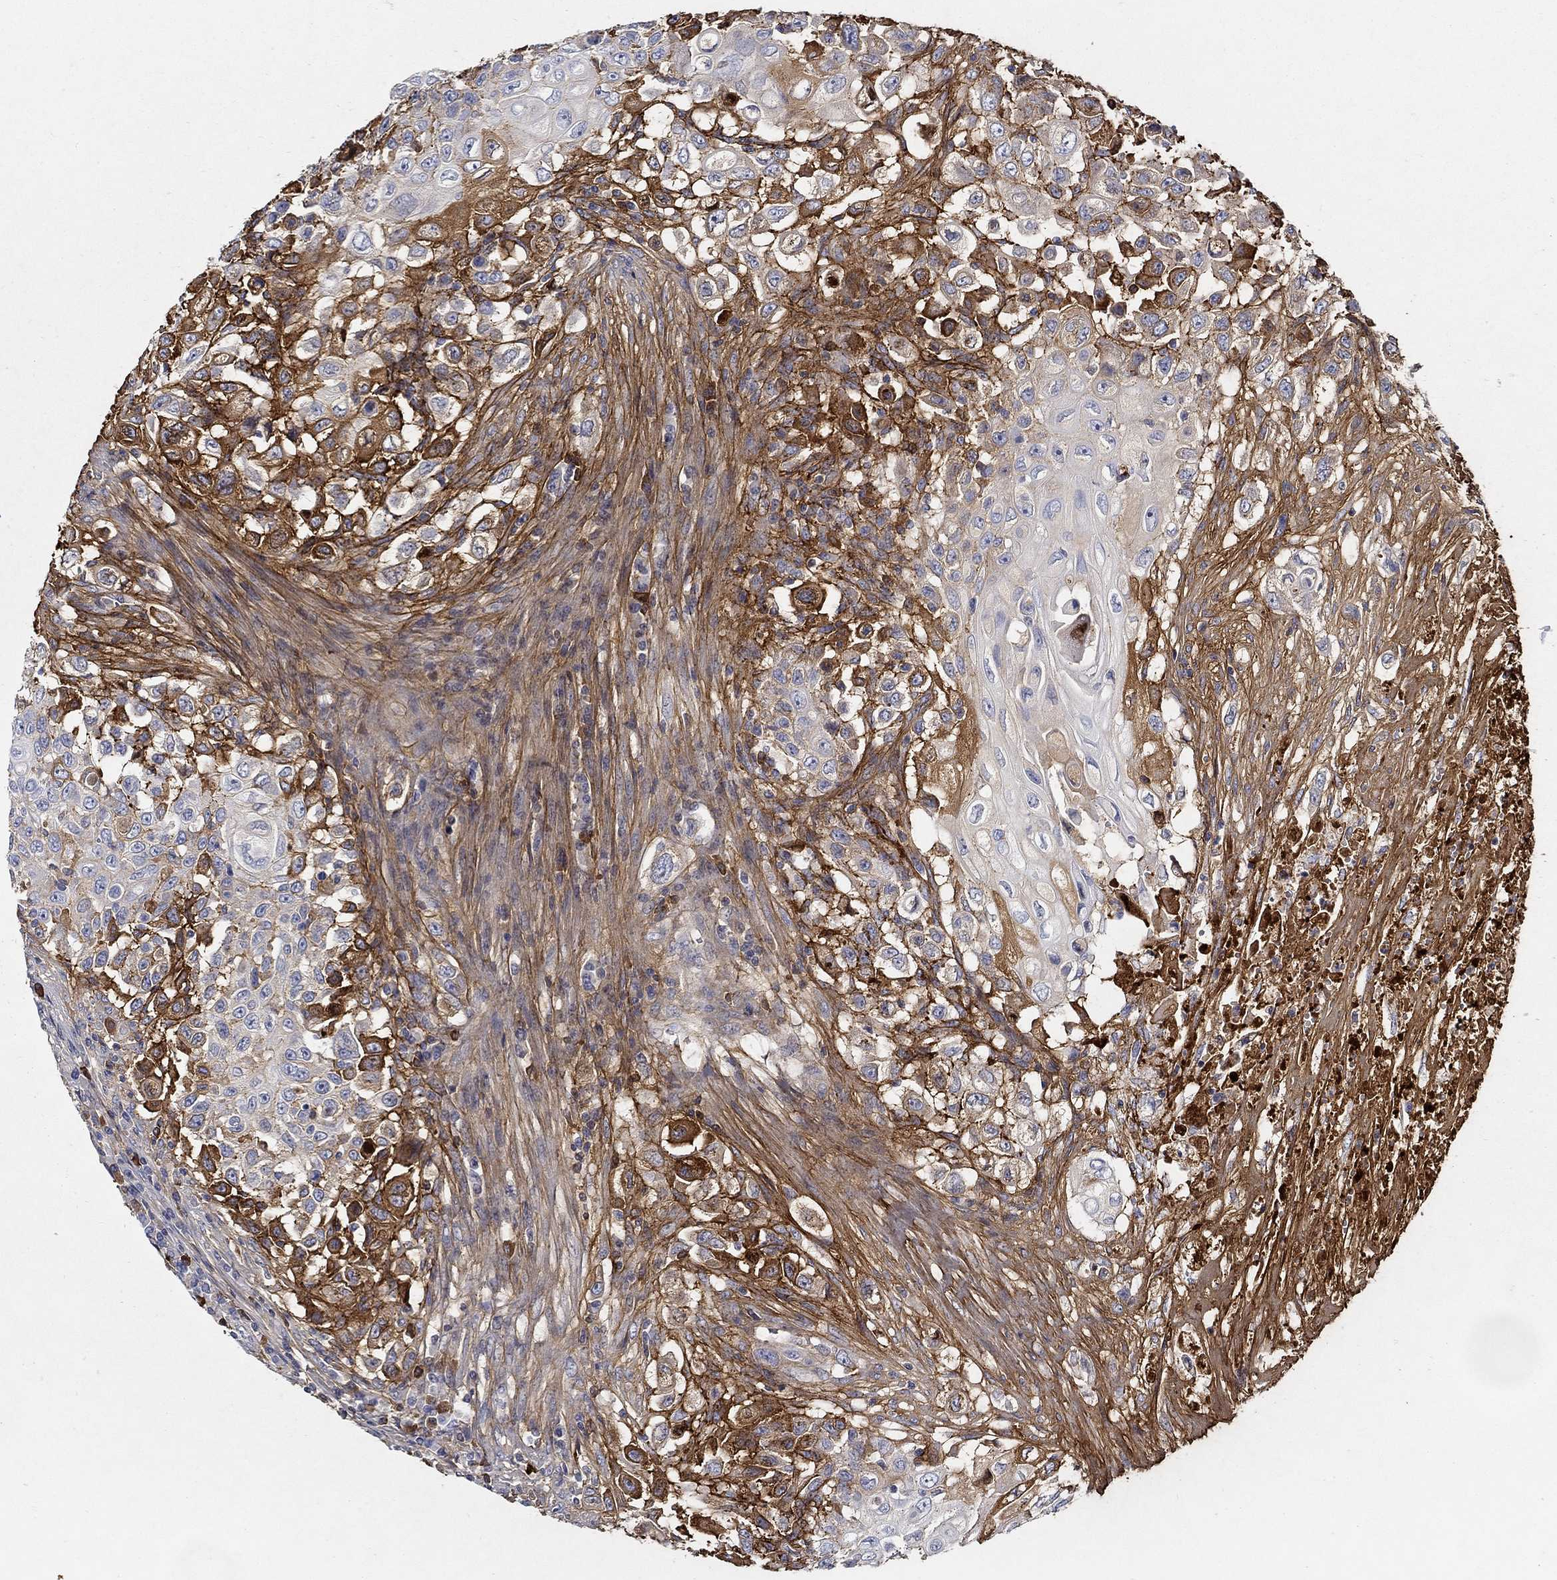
{"staining": {"intensity": "strong", "quantity": "25%-75%", "location": "cytoplasmic/membranous"}, "tissue": "urothelial cancer", "cell_type": "Tumor cells", "image_type": "cancer", "snomed": [{"axis": "morphology", "description": "Urothelial carcinoma, High grade"}, {"axis": "topography", "description": "Urinary bladder"}], "caption": "A high amount of strong cytoplasmic/membranous positivity is seen in about 25%-75% of tumor cells in urothelial cancer tissue.", "gene": "TGFBI", "patient": {"sex": "female", "age": 56}}